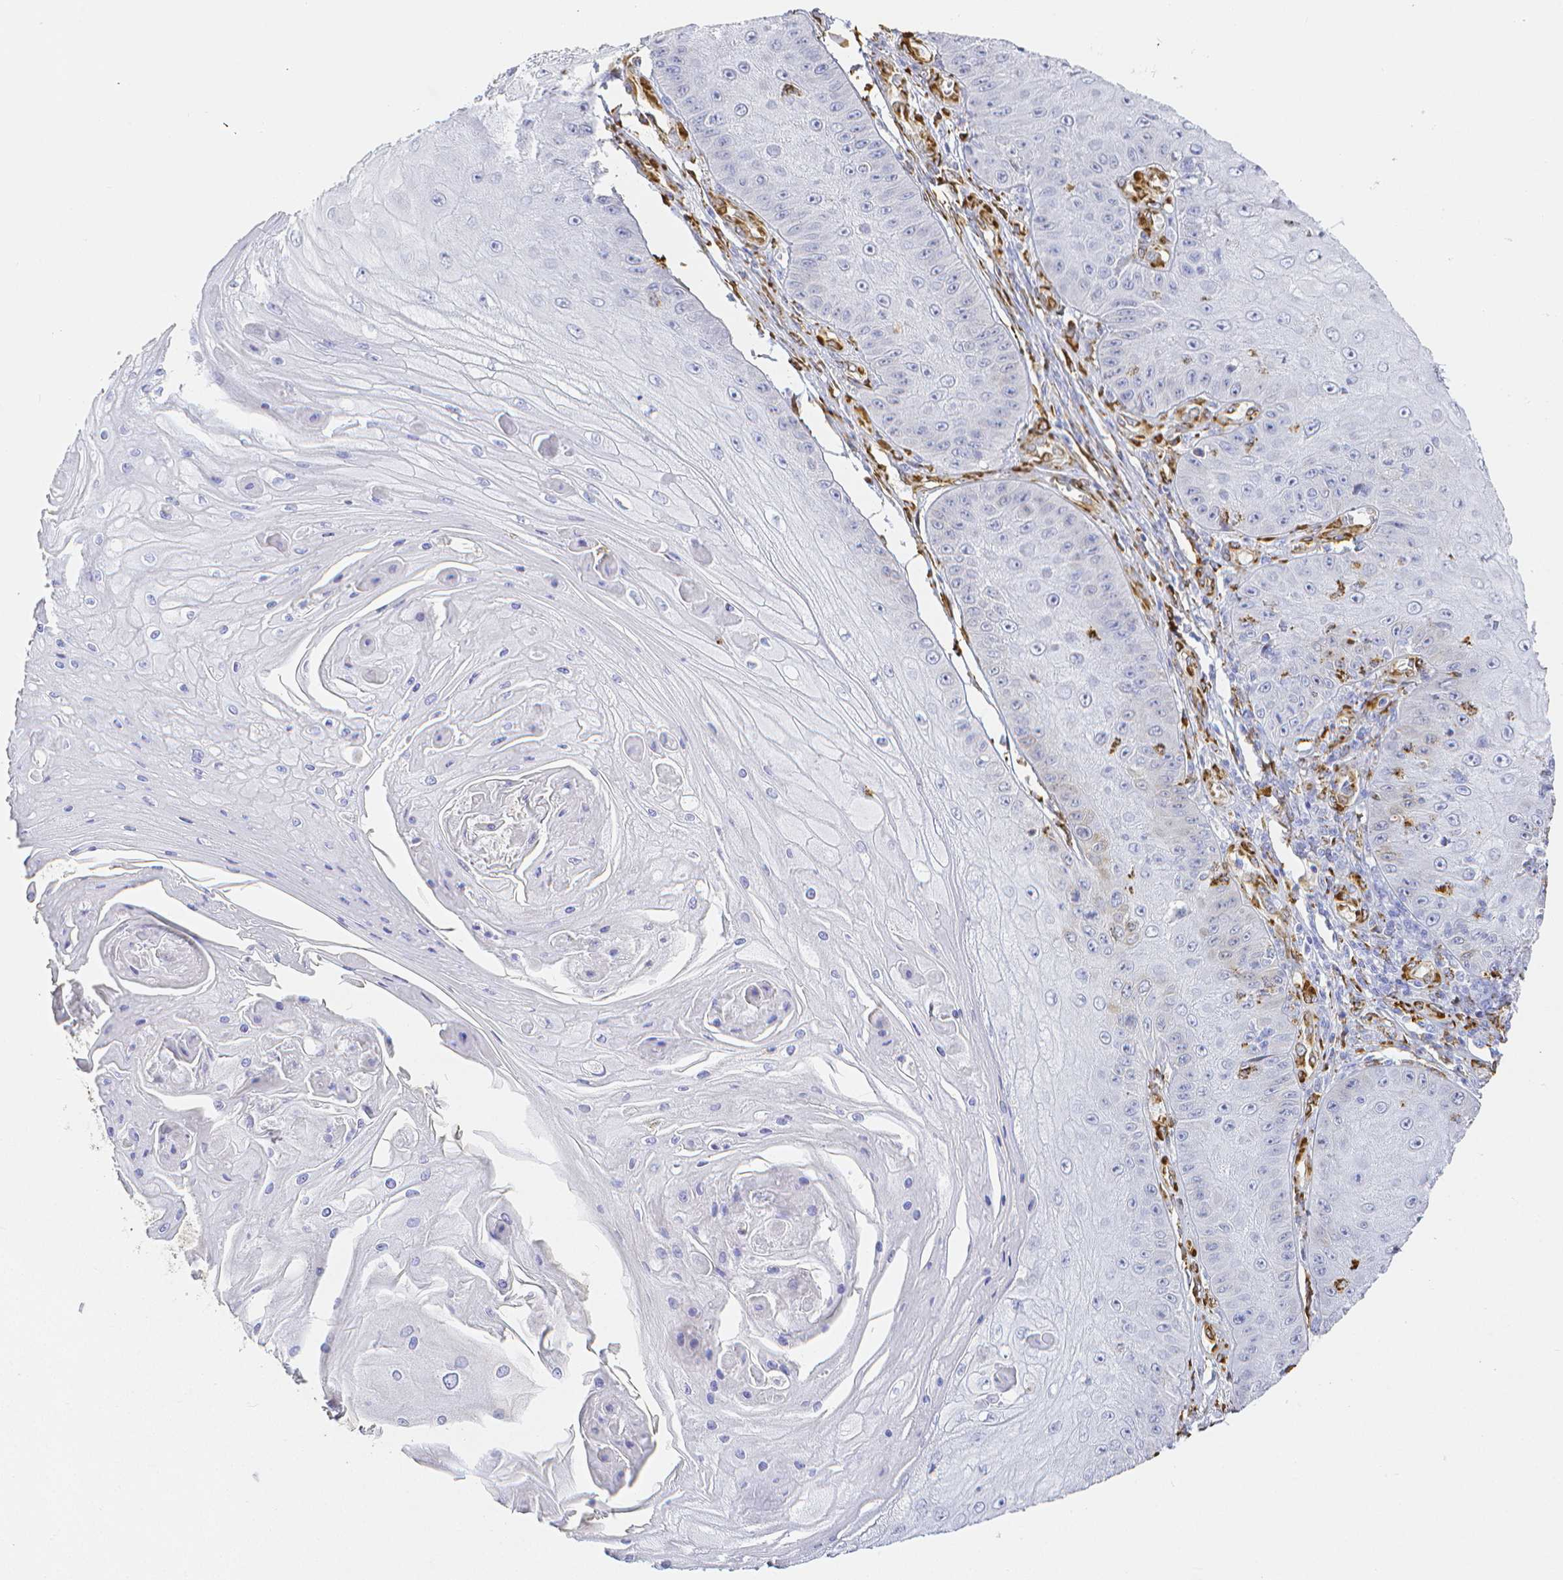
{"staining": {"intensity": "negative", "quantity": "none", "location": "none"}, "tissue": "skin cancer", "cell_type": "Tumor cells", "image_type": "cancer", "snomed": [{"axis": "morphology", "description": "Squamous cell carcinoma, NOS"}, {"axis": "topography", "description": "Skin"}], "caption": "Skin squamous cell carcinoma was stained to show a protein in brown. There is no significant expression in tumor cells.", "gene": "SMURF1", "patient": {"sex": "male", "age": 70}}